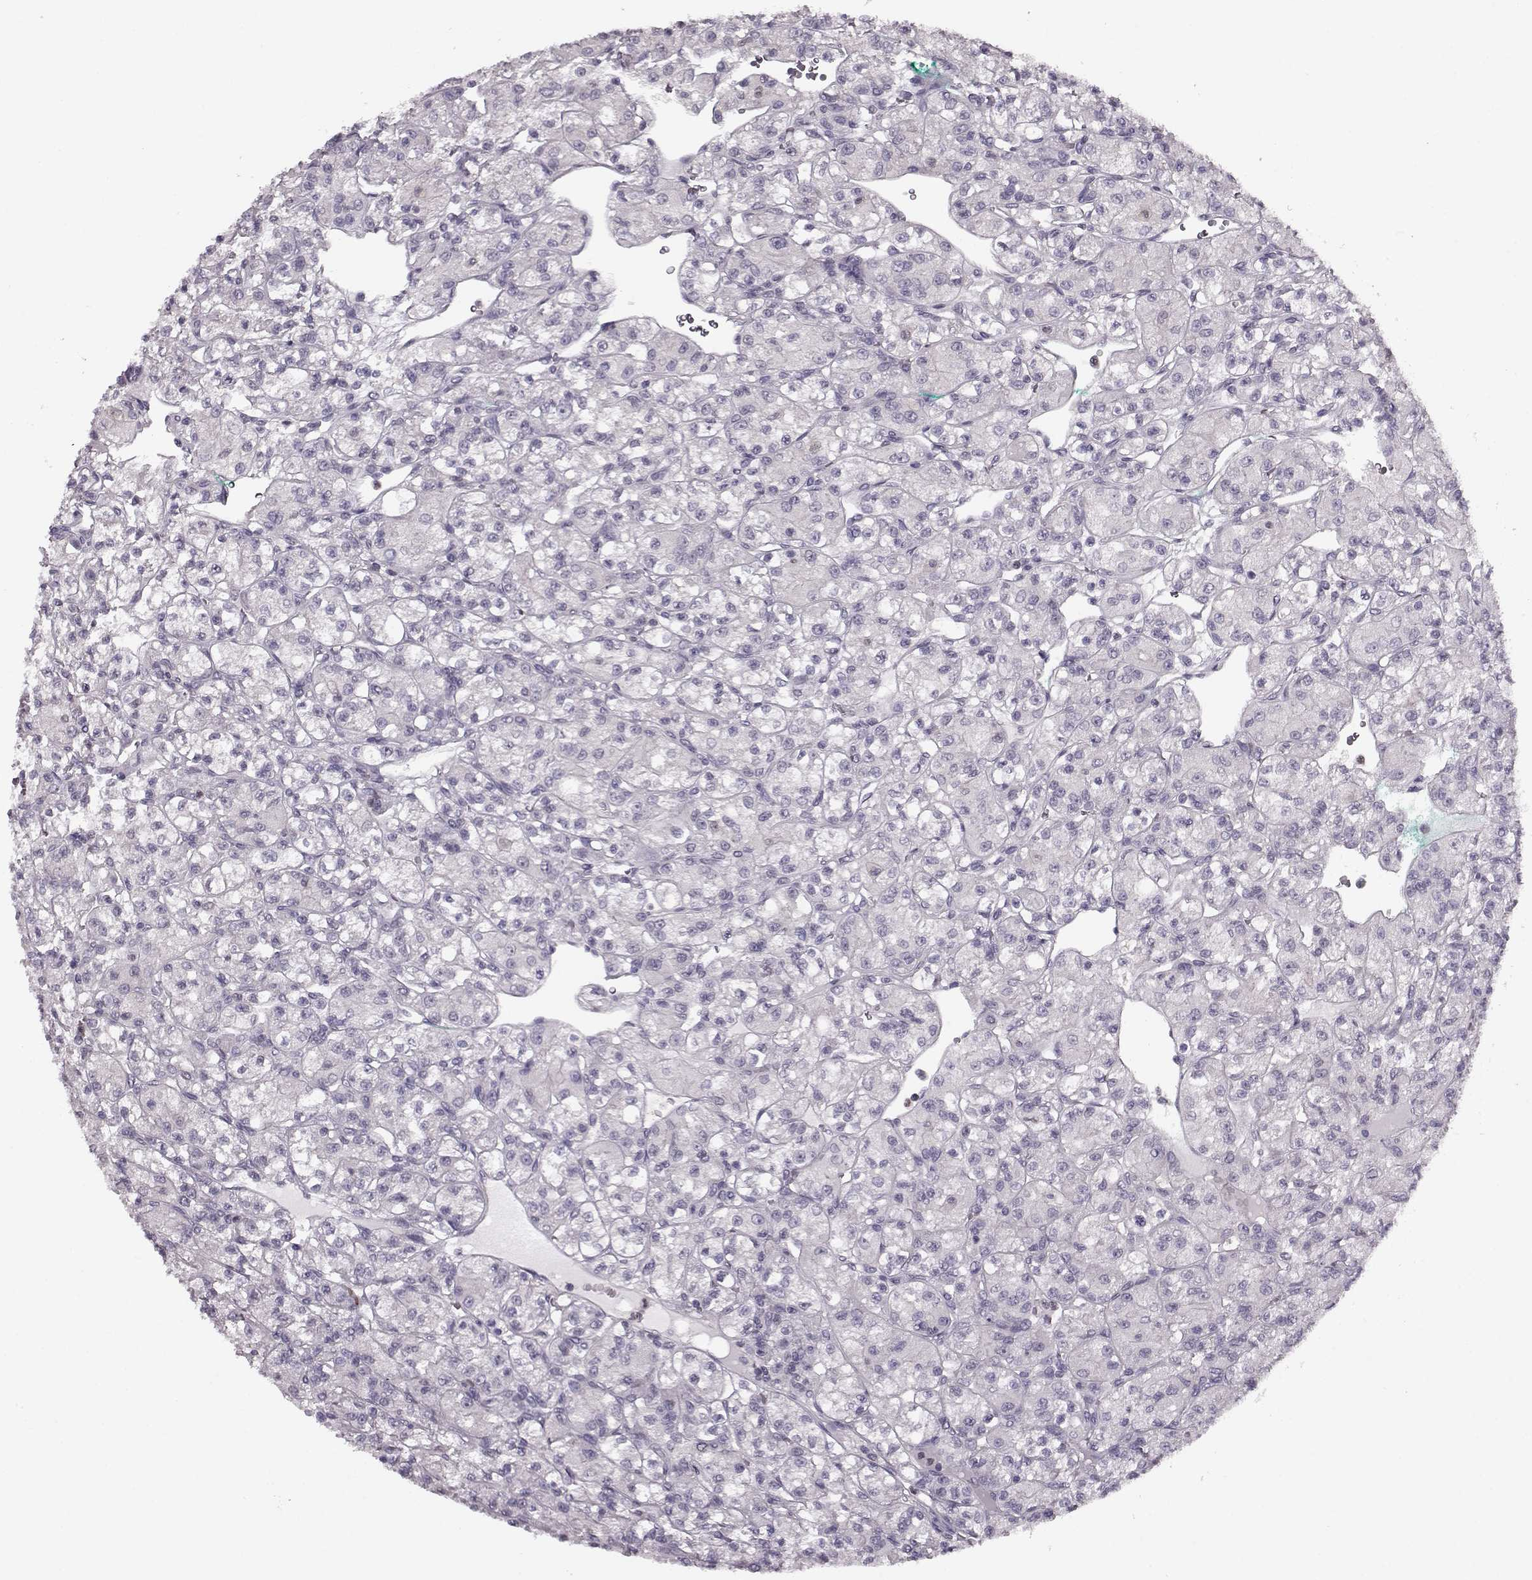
{"staining": {"intensity": "negative", "quantity": "none", "location": "none"}, "tissue": "renal cancer", "cell_type": "Tumor cells", "image_type": "cancer", "snomed": [{"axis": "morphology", "description": "Adenocarcinoma, NOS"}, {"axis": "topography", "description": "Kidney"}], "caption": "The image shows no significant staining in tumor cells of renal cancer (adenocarcinoma).", "gene": "RP1L1", "patient": {"sex": "female", "age": 70}}